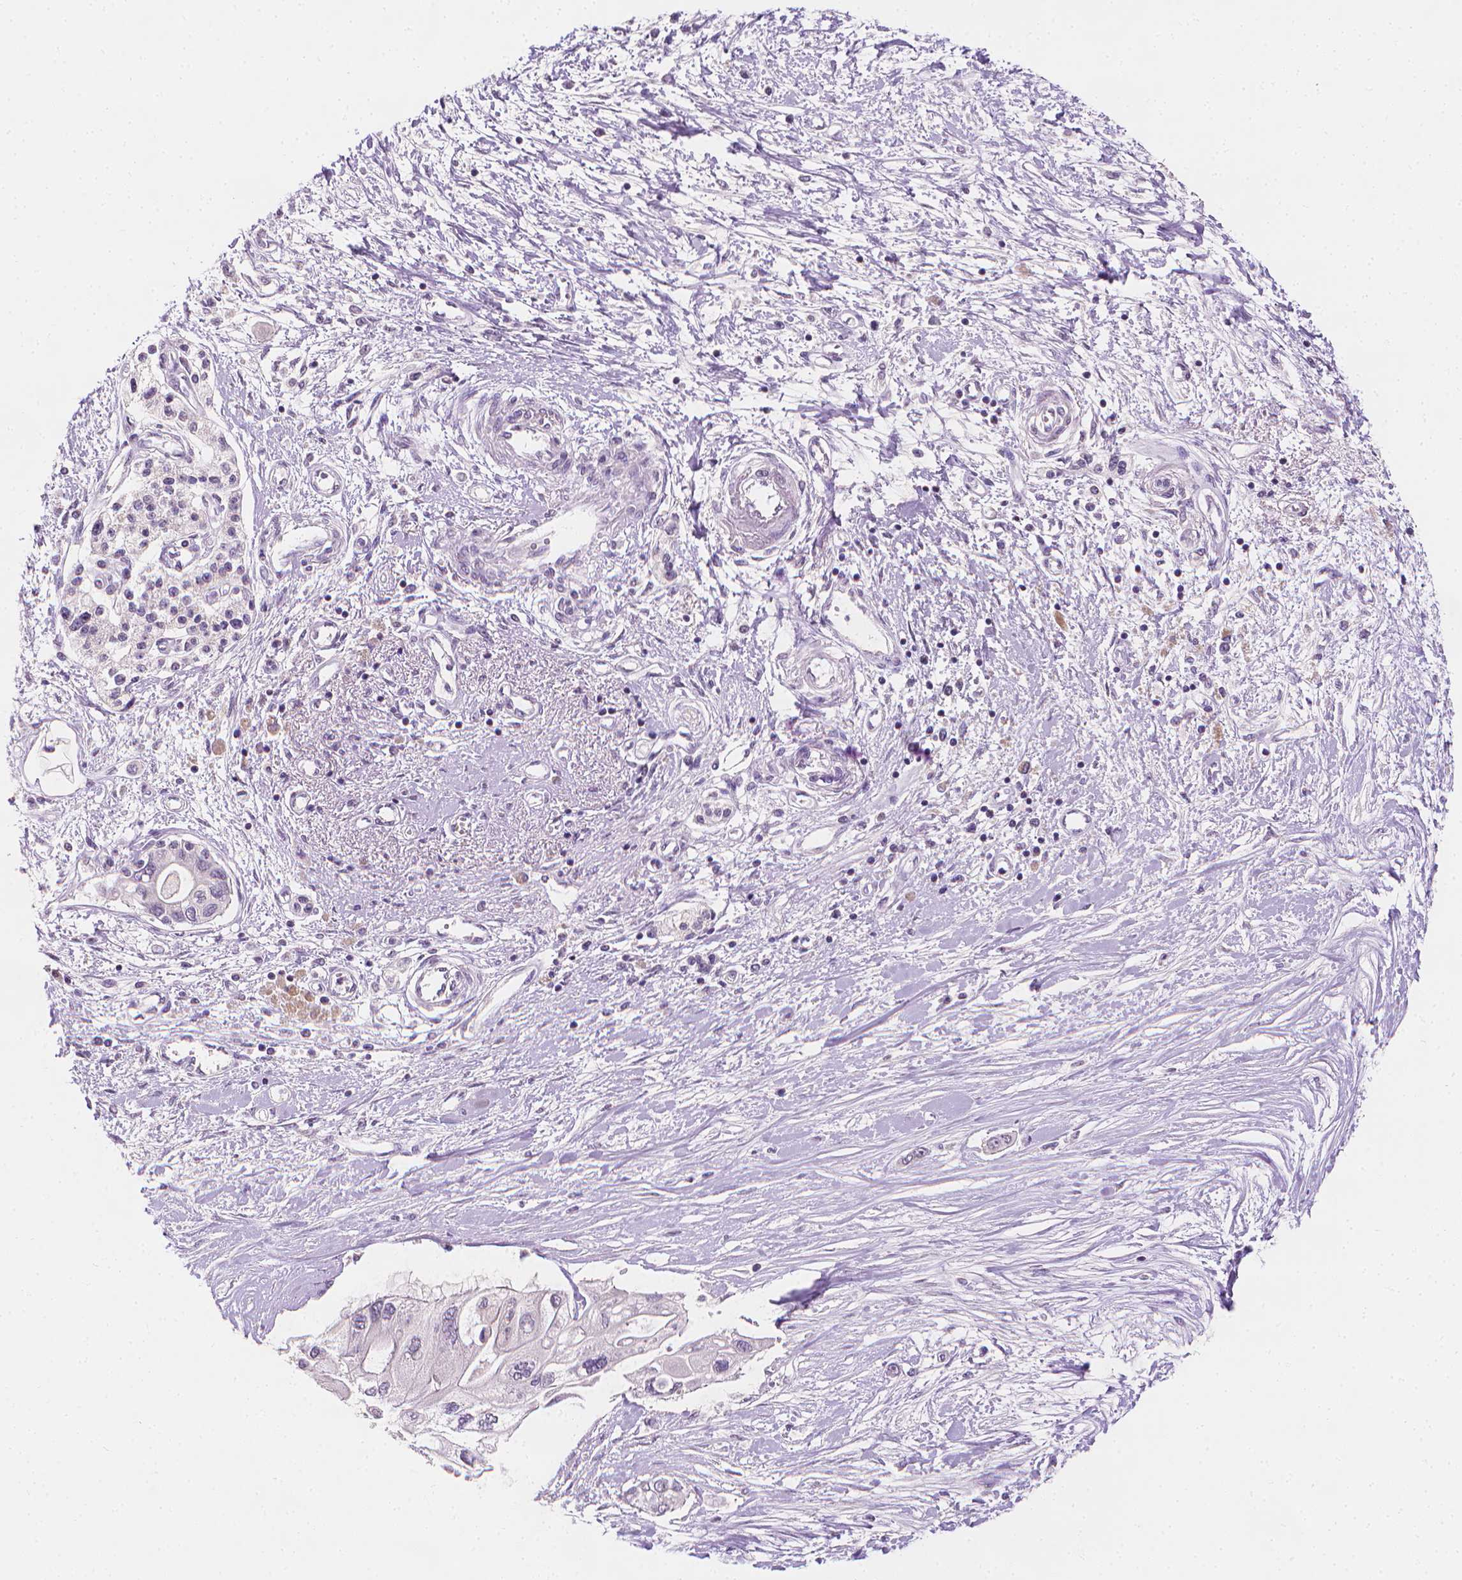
{"staining": {"intensity": "negative", "quantity": "none", "location": "none"}, "tissue": "pancreatic cancer", "cell_type": "Tumor cells", "image_type": "cancer", "snomed": [{"axis": "morphology", "description": "Adenocarcinoma, NOS"}, {"axis": "topography", "description": "Pancreas"}], "caption": "Adenocarcinoma (pancreatic) was stained to show a protein in brown. There is no significant staining in tumor cells.", "gene": "FASN", "patient": {"sex": "female", "age": 77}}